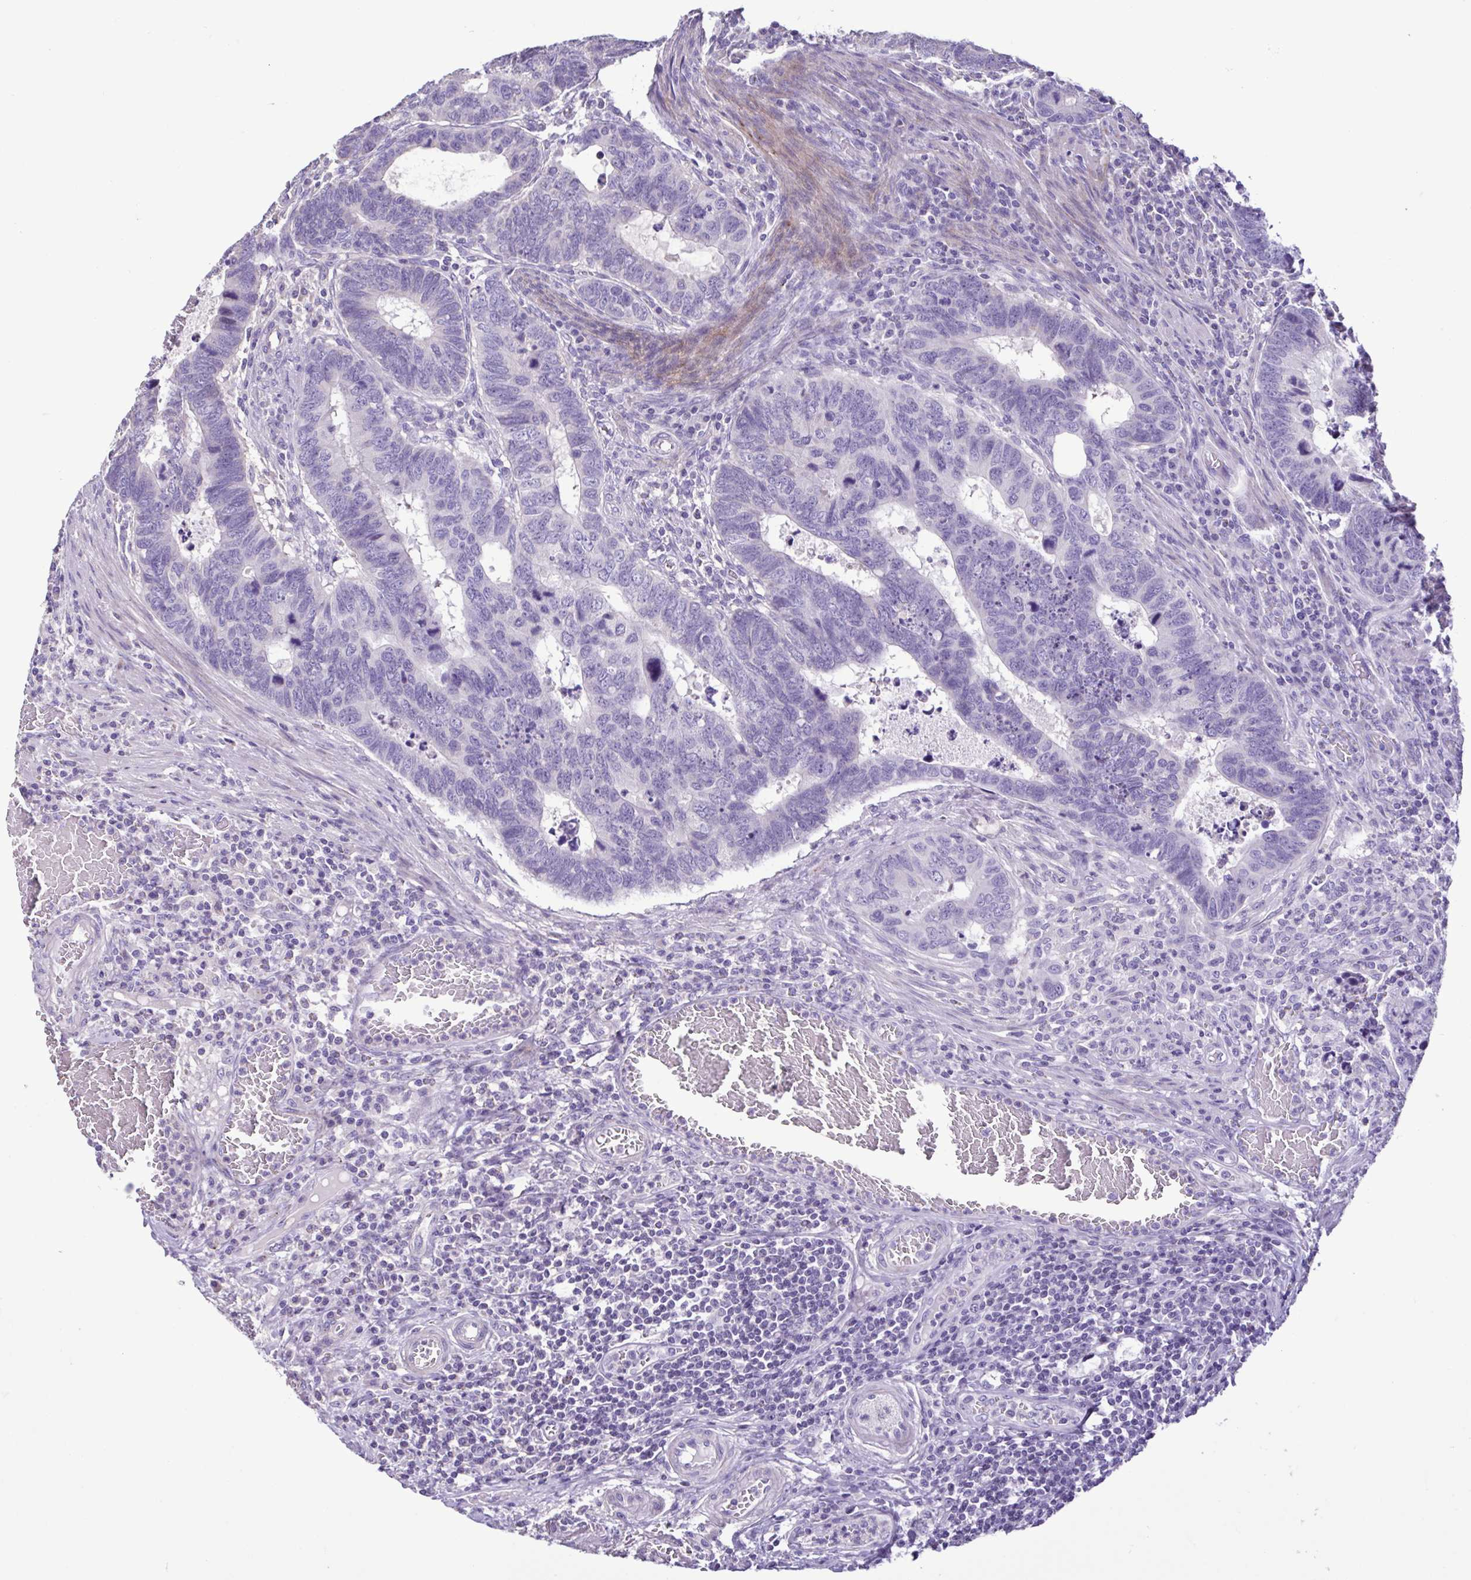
{"staining": {"intensity": "negative", "quantity": "none", "location": "none"}, "tissue": "colorectal cancer", "cell_type": "Tumor cells", "image_type": "cancer", "snomed": [{"axis": "morphology", "description": "Adenocarcinoma, NOS"}, {"axis": "topography", "description": "Colon"}], "caption": "IHC of human colorectal cancer exhibits no positivity in tumor cells.", "gene": "PLA2G4E", "patient": {"sex": "male", "age": 62}}